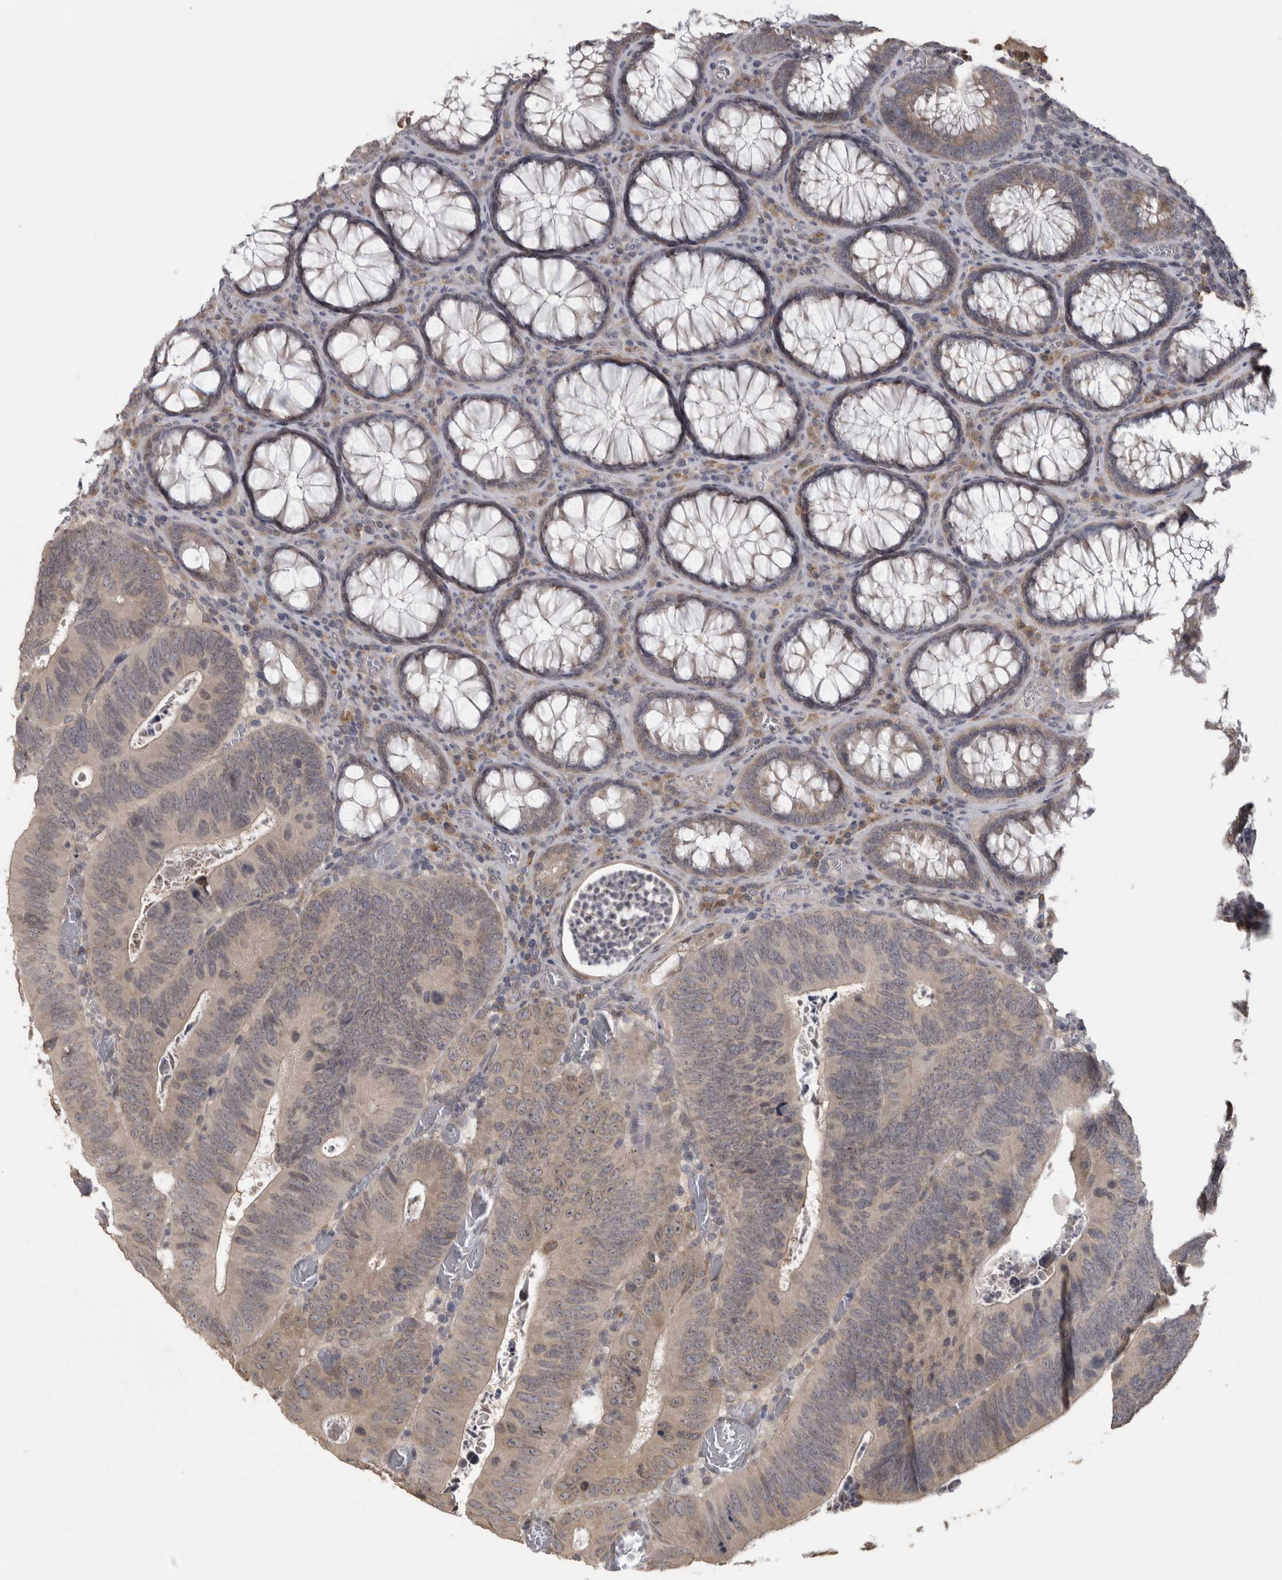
{"staining": {"intensity": "weak", "quantity": "<25%", "location": "cytoplasmic/membranous"}, "tissue": "colorectal cancer", "cell_type": "Tumor cells", "image_type": "cancer", "snomed": [{"axis": "morphology", "description": "Inflammation, NOS"}, {"axis": "morphology", "description": "Adenocarcinoma, NOS"}, {"axis": "topography", "description": "Colon"}], "caption": "Immunohistochemistry histopathology image of colorectal adenocarcinoma stained for a protein (brown), which displays no expression in tumor cells. (Brightfield microscopy of DAB immunohistochemistry (IHC) at high magnification).", "gene": "RAB29", "patient": {"sex": "male", "age": 72}}